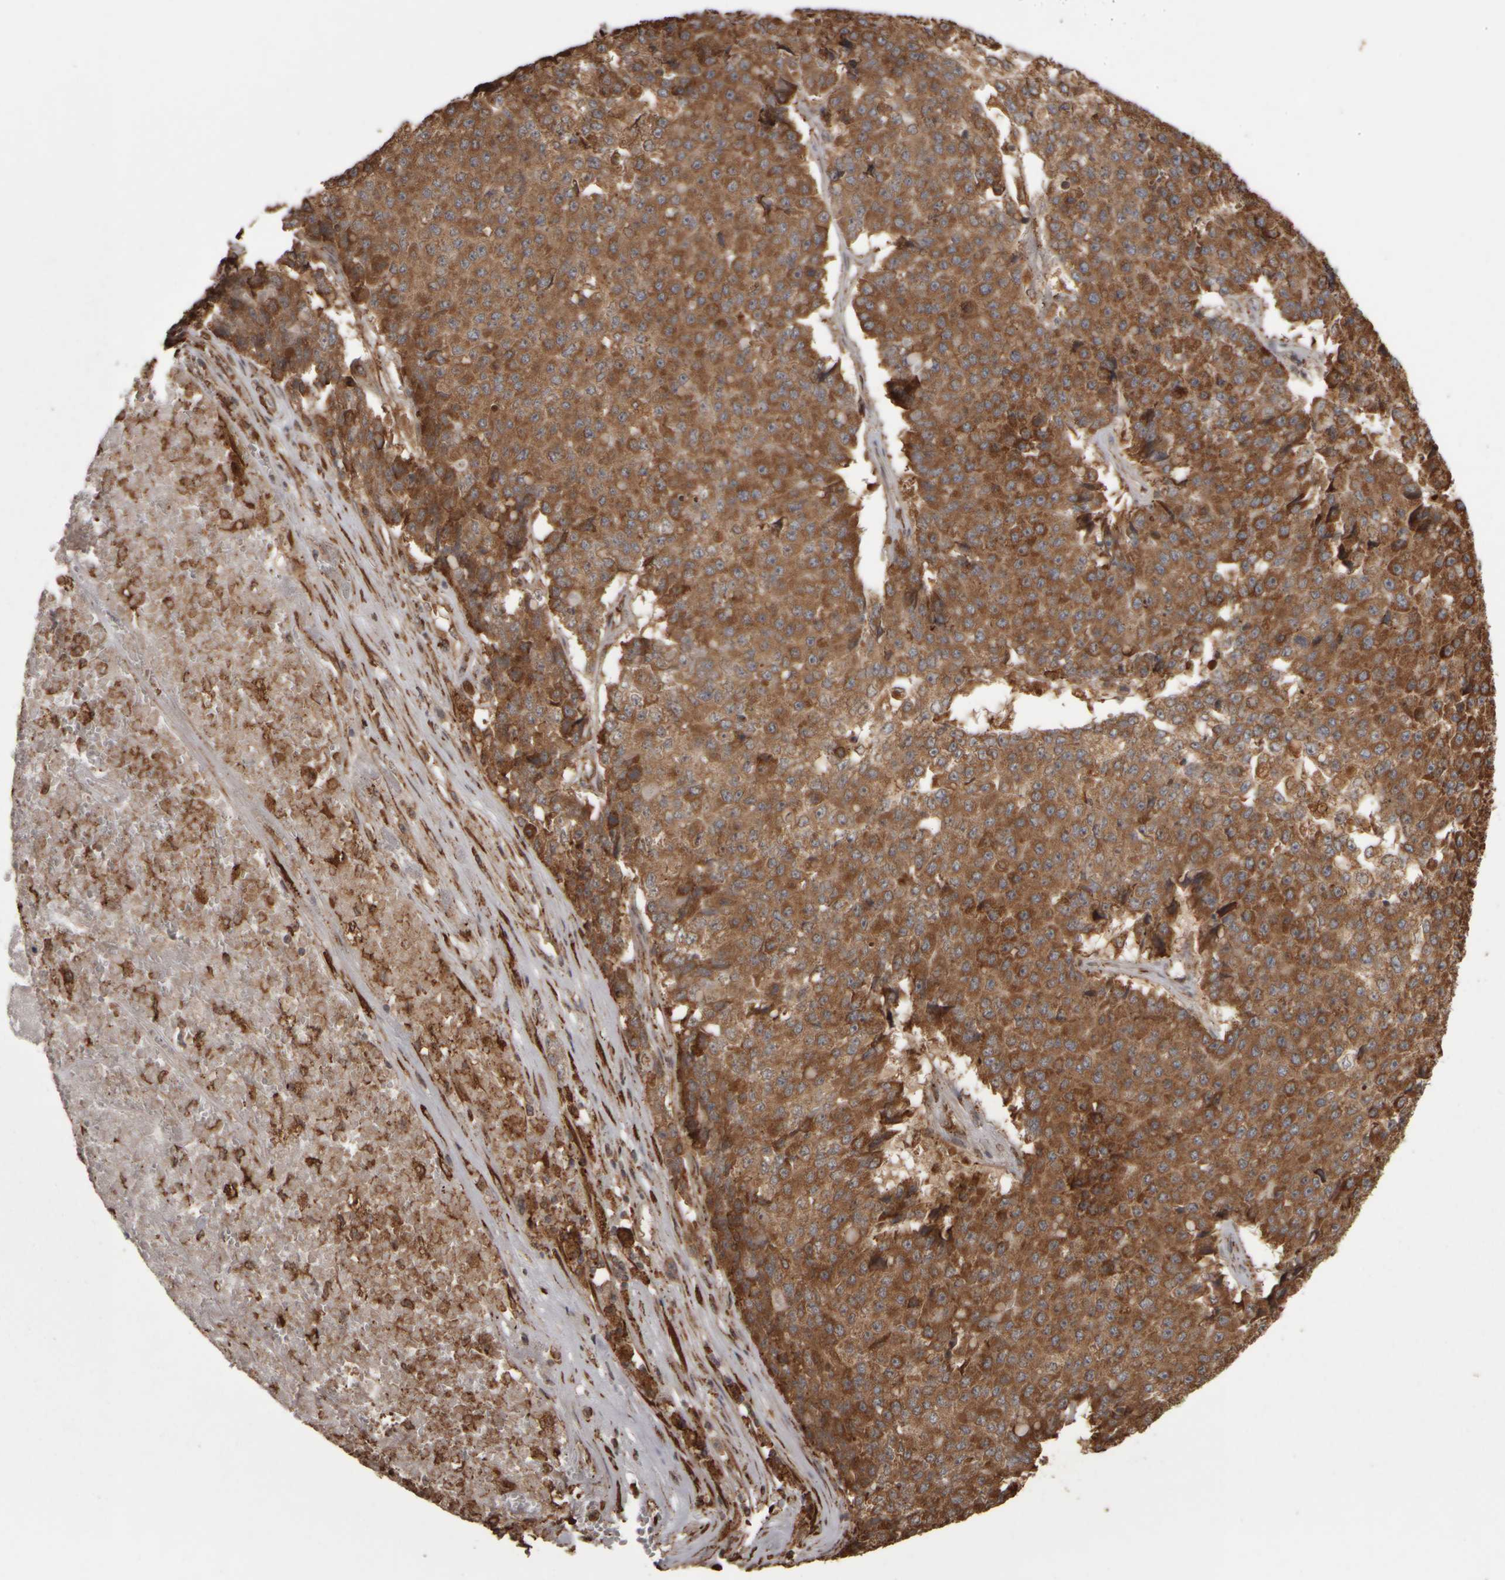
{"staining": {"intensity": "moderate", "quantity": ">75%", "location": "cytoplasmic/membranous"}, "tissue": "pancreatic cancer", "cell_type": "Tumor cells", "image_type": "cancer", "snomed": [{"axis": "morphology", "description": "Adenocarcinoma, NOS"}, {"axis": "topography", "description": "Pancreas"}], "caption": "The immunohistochemical stain labels moderate cytoplasmic/membranous positivity in tumor cells of pancreatic adenocarcinoma tissue. The protein is shown in brown color, while the nuclei are stained blue.", "gene": "AGBL3", "patient": {"sex": "male", "age": 50}}